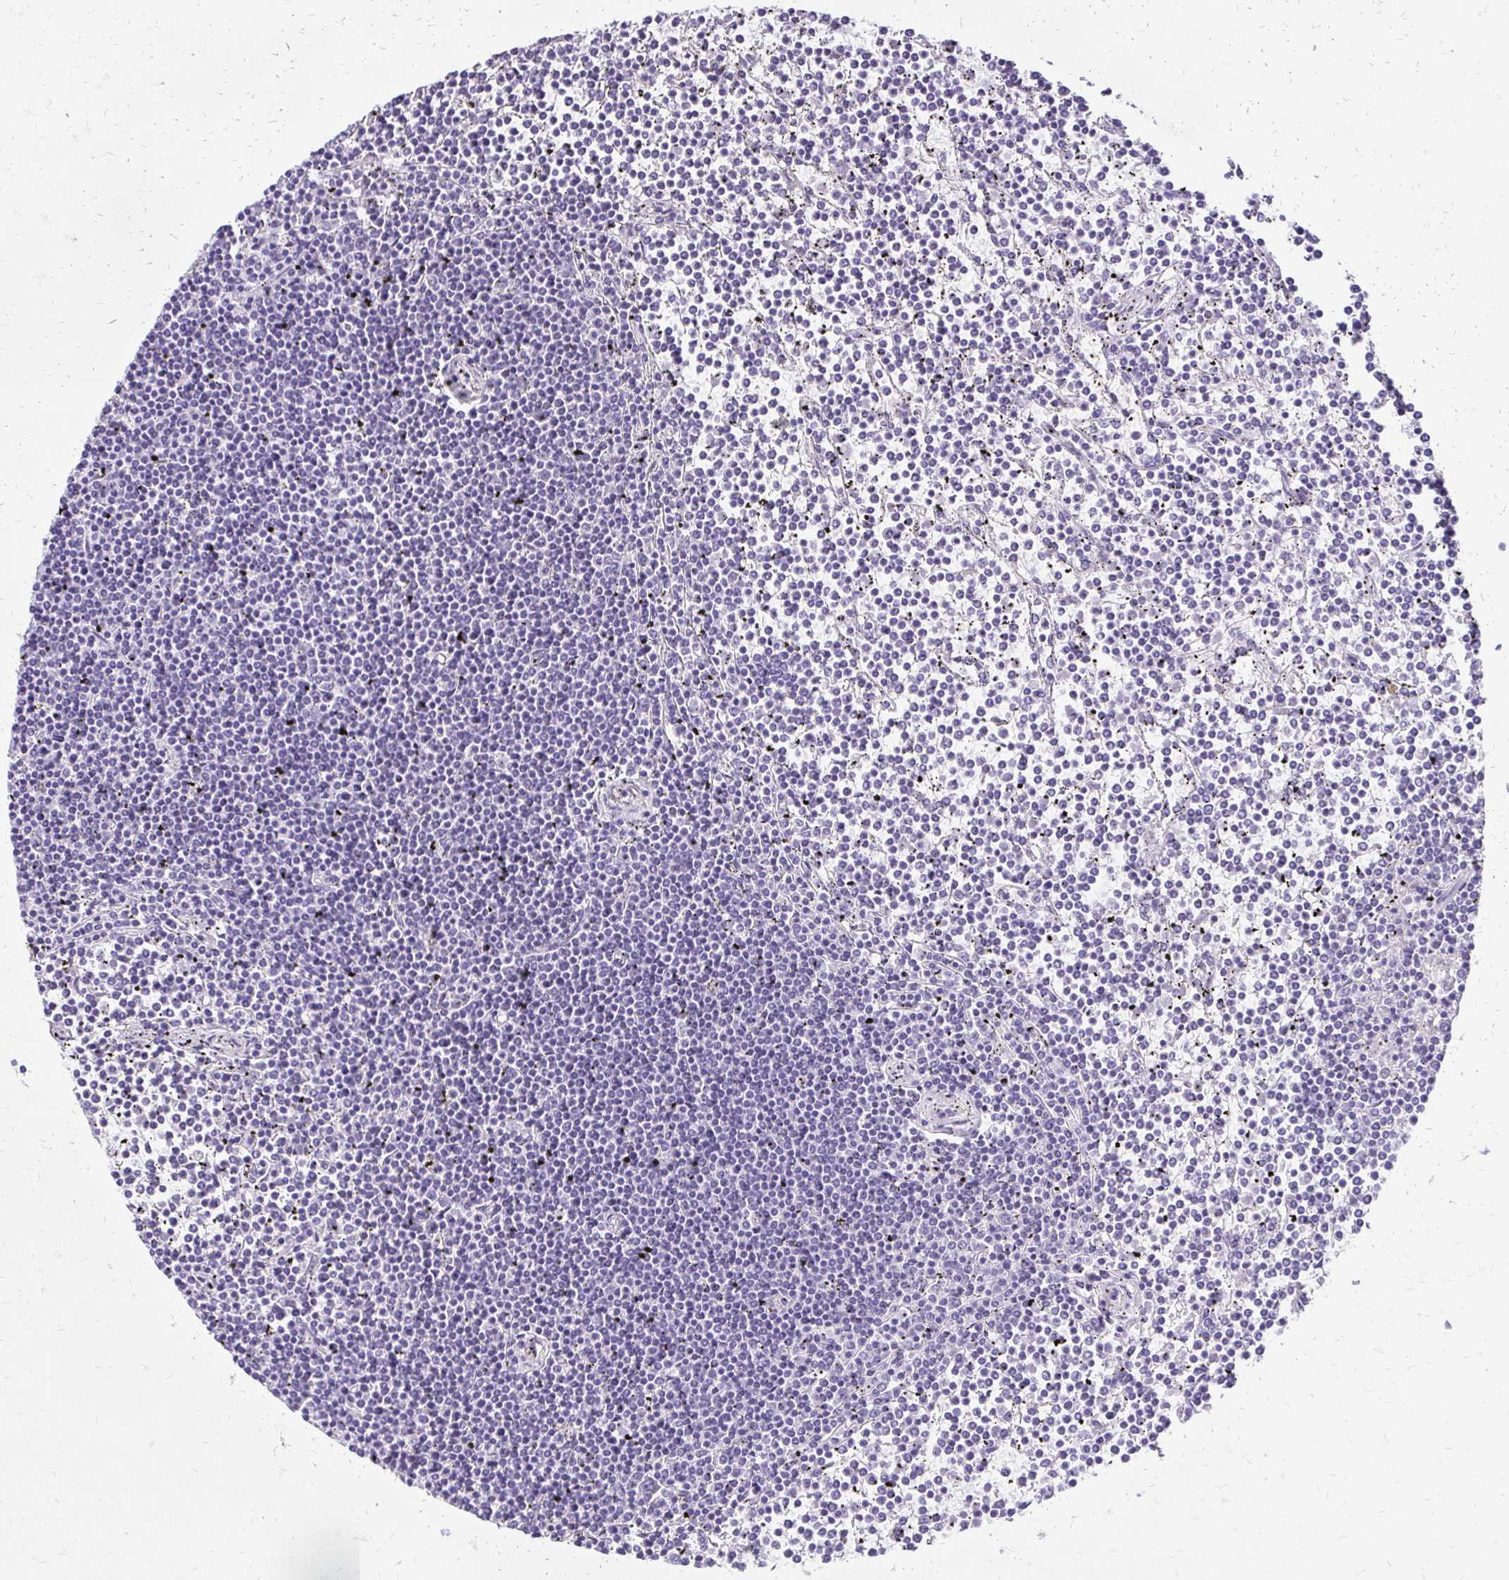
{"staining": {"intensity": "negative", "quantity": "none", "location": "none"}, "tissue": "lymphoma", "cell_type": "Tumor cells", "image_type": "cancer", "snomed": [{"axis": "morphology", "description": "Malignant lymphoma, non-Hodgkin's type, Low grade"}, {"axis": "topography", "description": "Spleen"}], "caption": "An IHC photomicrograph of lymphoma is shown. There is no staining in tumor cells of lymphoma.", "gene": "SLC32A1", "patient": {"sex": "female", "age": 19}}